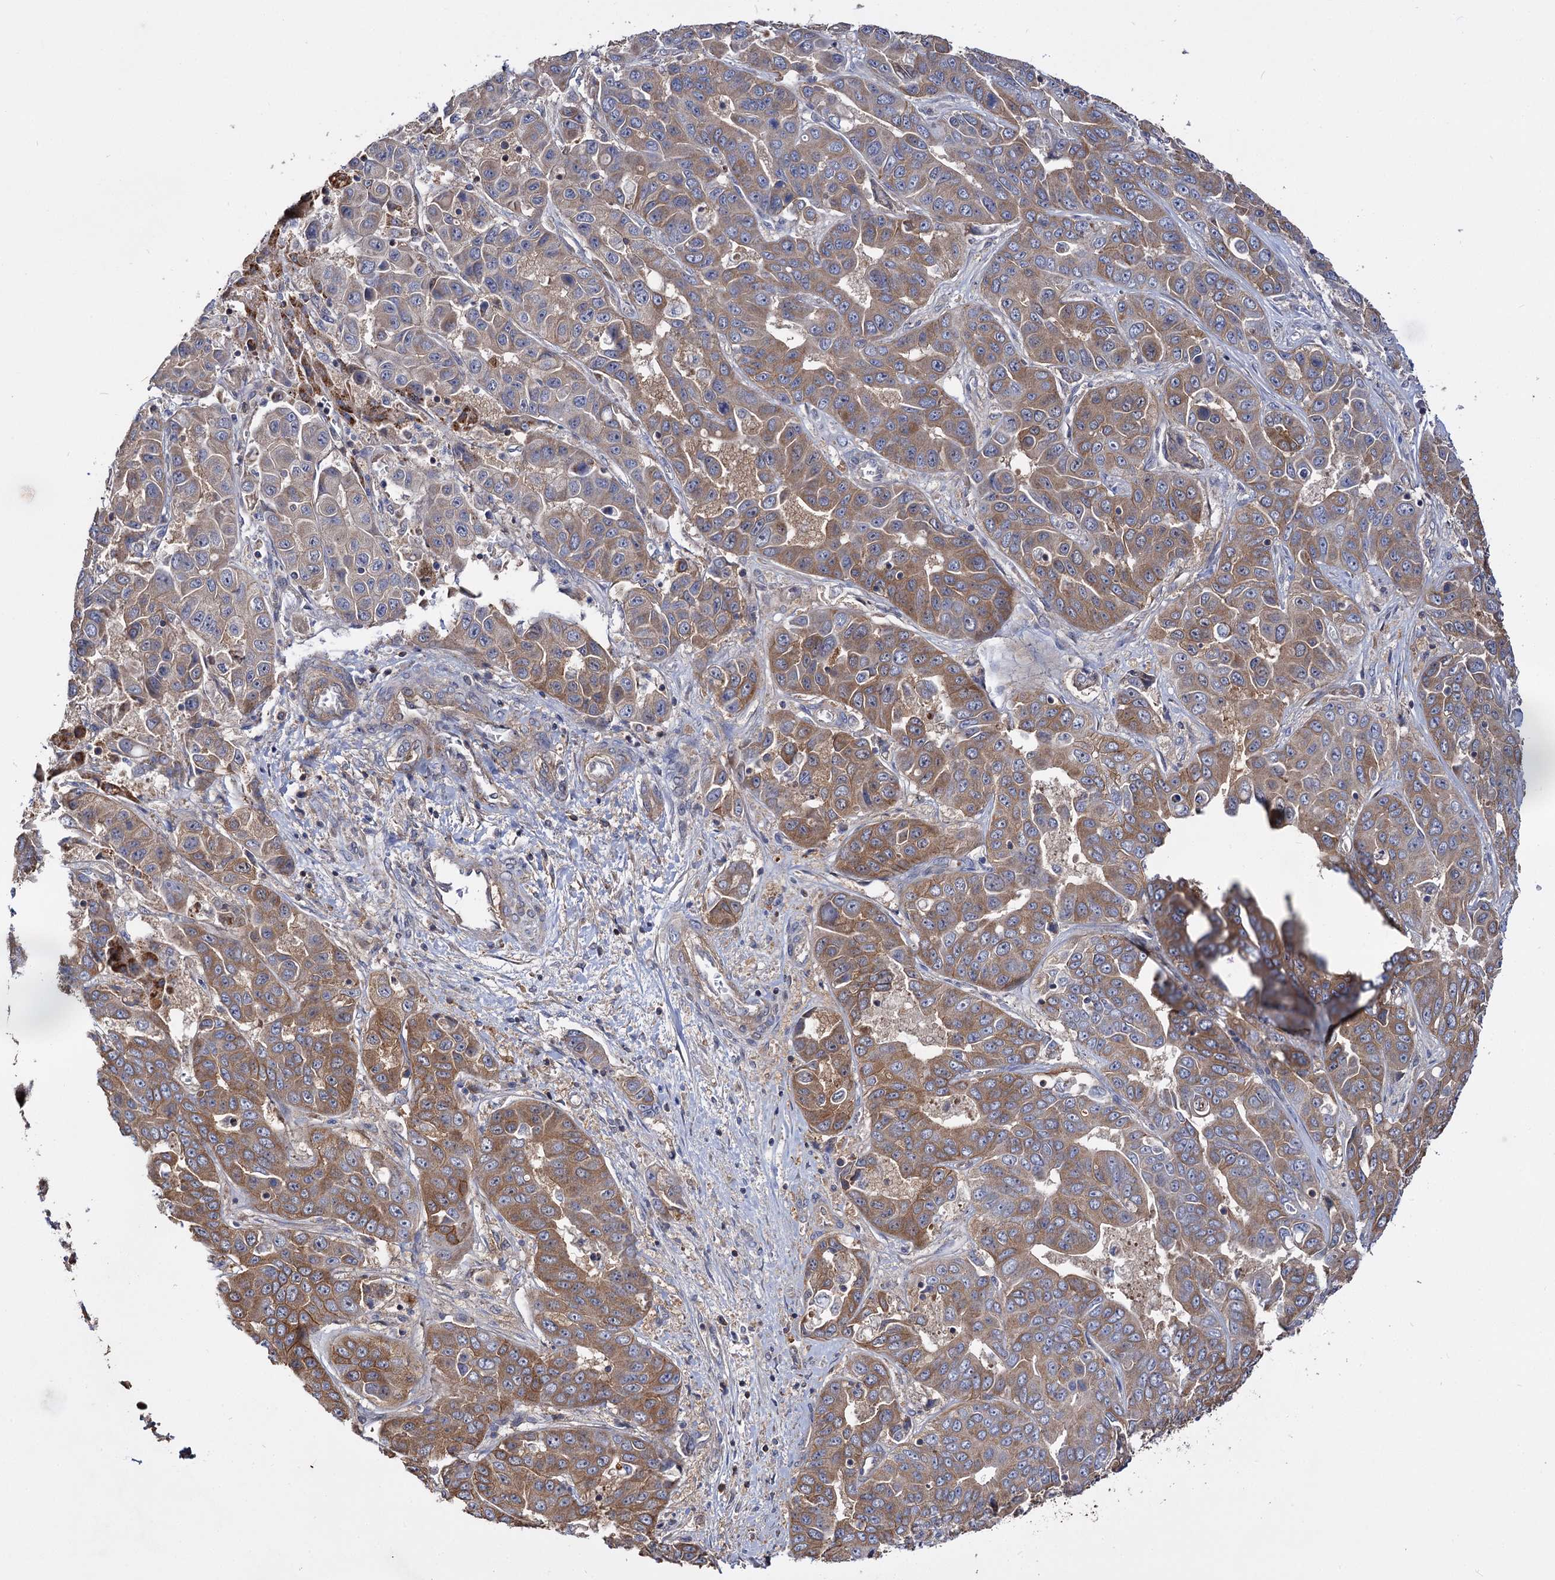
{"staining": {"intensity": "moderate", "quantity": "25%-75%", "location": "cytoplasmic/membranous"}, "tissue": "liver cancer", "cell_type": "Tumor cells", "image_type": "cancer", "snomed": [{"axis": "morphology", "description": "Cholangiocarcinoma"}, {"axis": "topography", "description": "Liver"}], "caption": "The photomicrograph reveals immunohistochemical staining of cholangiocarcinoma (liver). There is moderate cytoplasmic/membranous staining is appreciated in about 25%-75% of tumor cells.", "gene": "IDI1", "patient": {"sex": "female", "age": 52}}